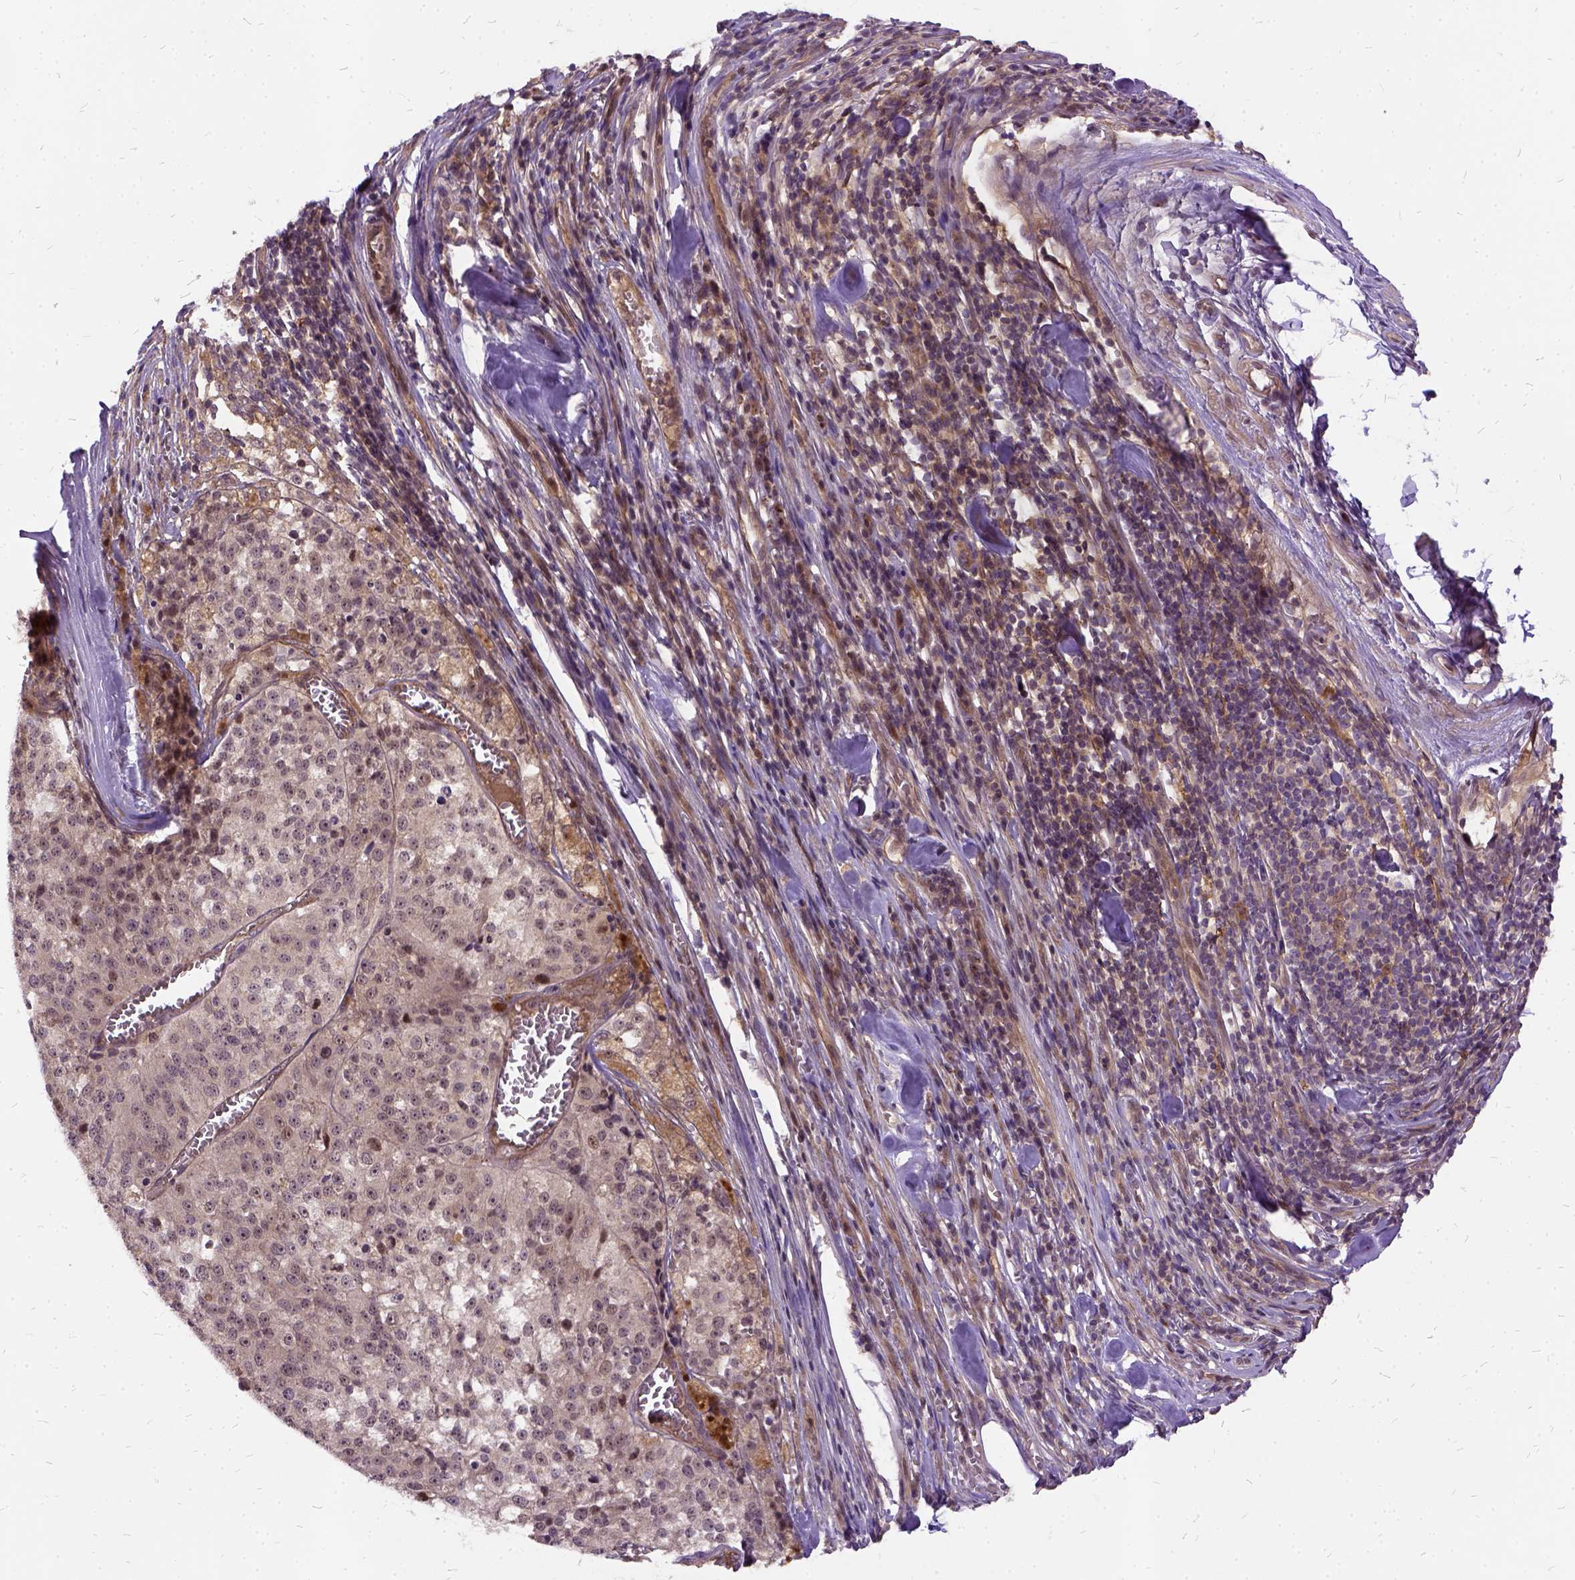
{"staining": {"intensity": "negative", "quantity": "none", "location": "none"}, "tissue": "melanoma", "cell_type": "Tumor cells", "image_type": "cancer", "snomed": [{"axis": "morphology", "description": "Malignant melanoma, Metastatic site"}, {"axis": "topography", "description": "Lymph node"}], "caption": "Immunohistochemistry image of neoplastic tissue: human malignant melanoma (metastatic site) stained with DAB shows no significant protein expression in tumor cells.", "gene": "ILRUN", "patient": {"sex": "female", "age": 64}}